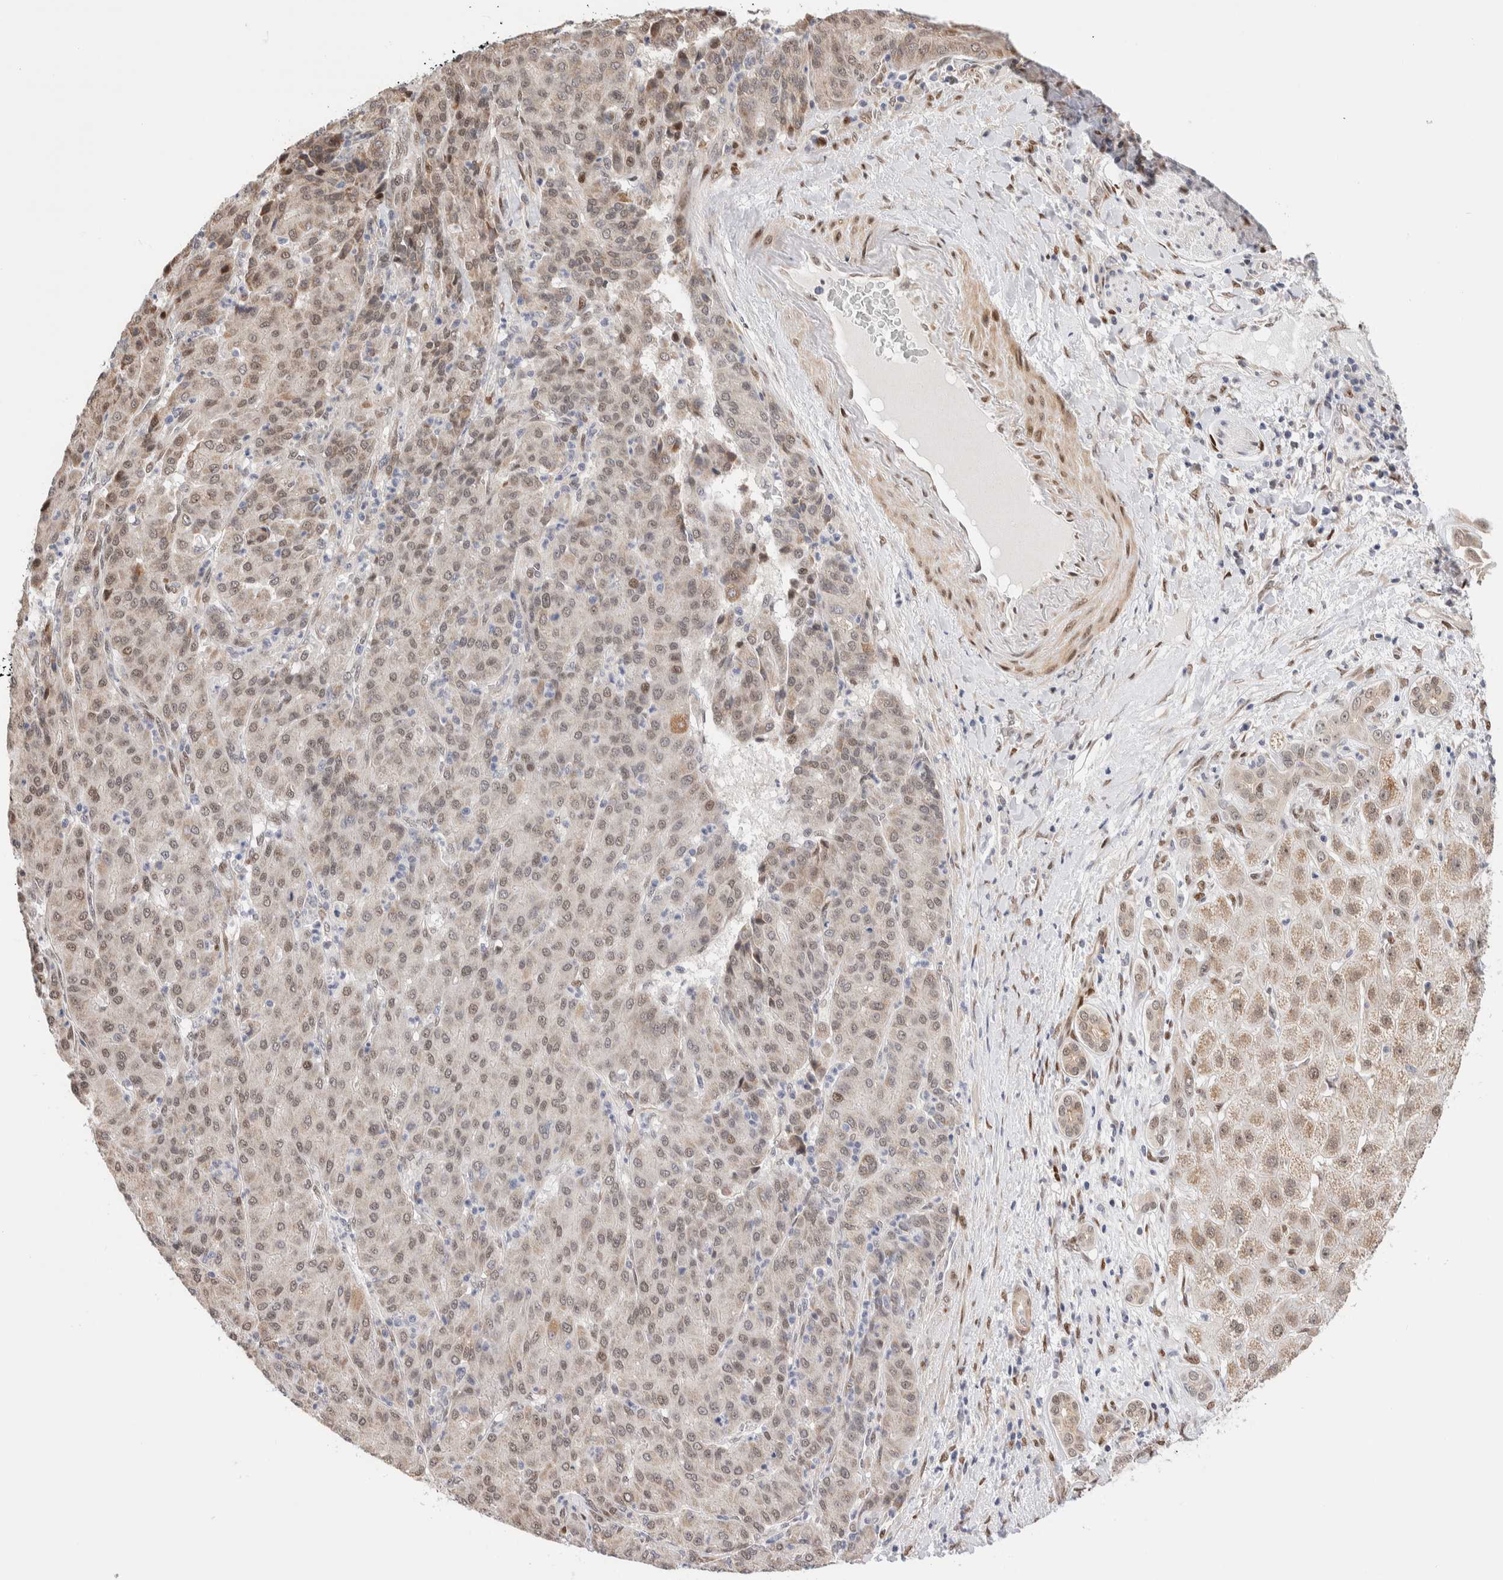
{"staining": {"intensity": "weak", "quantity": ">75%", "location": "nuclear"}, "tissue": "liver cancer", "cell_type": "Tumor cells", "image_type": "cancer", "snomed": [{"axis": "morphology", "description": "Carcinoma, Hepatocellular, NOS"}, {"axis": "topography", "description": "Liver"}], "caption": "Protein expression analysis of human hepatocellular carcinoma (liver) reveals weak nuclear positivity in about >75% of tumor cells. The staining was performed using DAB (3,3'-diaminobenzidine) to visualize the protein expression in brown, while the nuclei were stained in blue with hematoxylin (Magnification: 20x).", "gene": "NSMAF", "patient": {"sex": "male", "age": 65}}